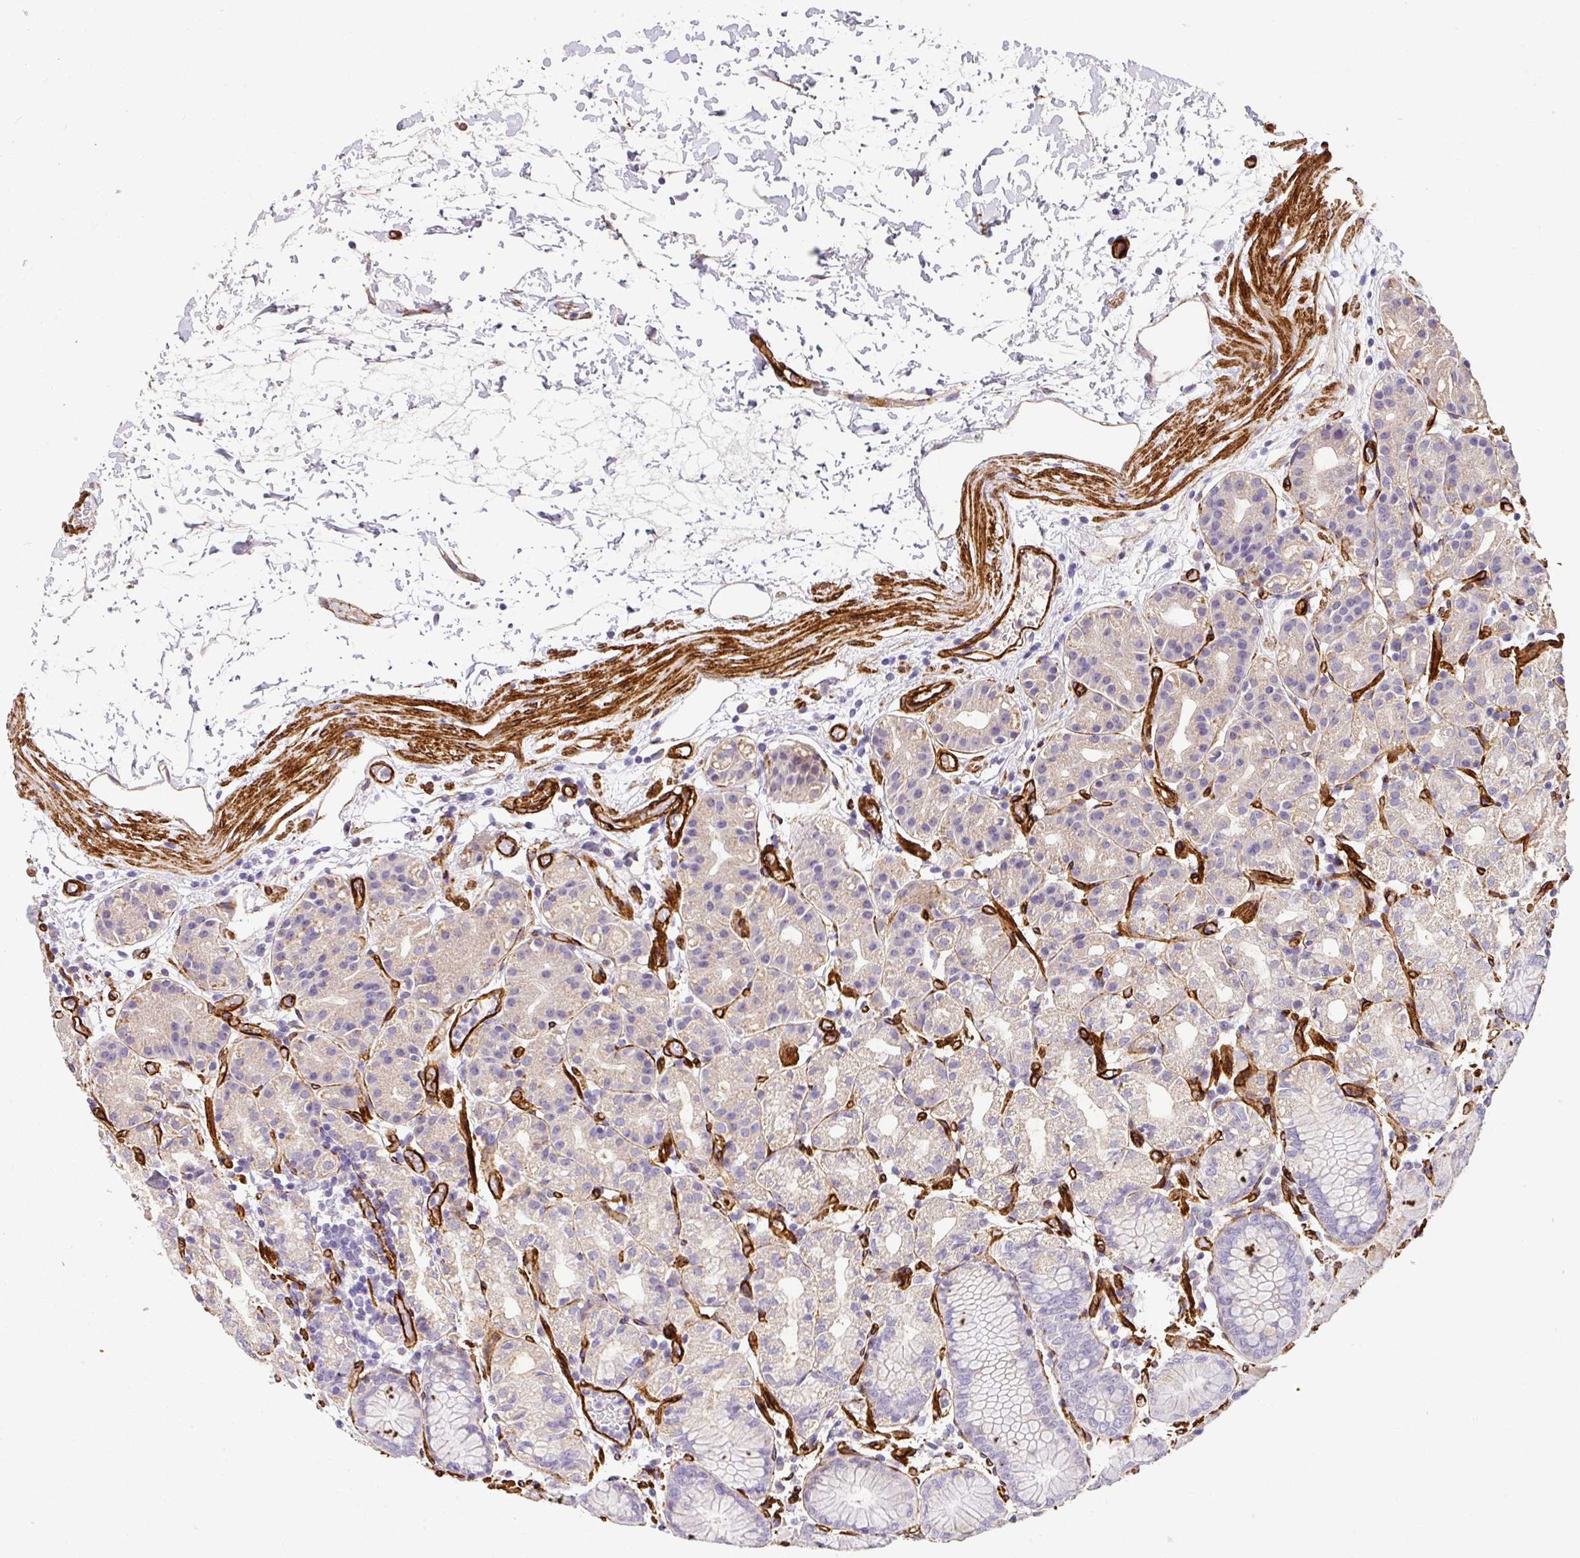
{"staining": {"intensity": "moderate", "quantity": "25%-75%", "location": "cytoplasmic/membranous"}, "tissue": "stomach", "cell_type": "Glandular cells", "image_type": "normal", "snomed": [{"axis": "morphology", "description": "Normal tissue, NOS"}, {"axis": "topography", "description": "Stomach"}], "caption": "Unremarkable stomach was stained to show a protein in brown. There is medium levels of moderate cytoplasmic/membranous expression in about 25%-75% of glandular cells. (DAB = brown stain, brightfield microscopy at high magnification).", "gene": "SLC25A17", "patient": {"sex": "female", "age": 57}}